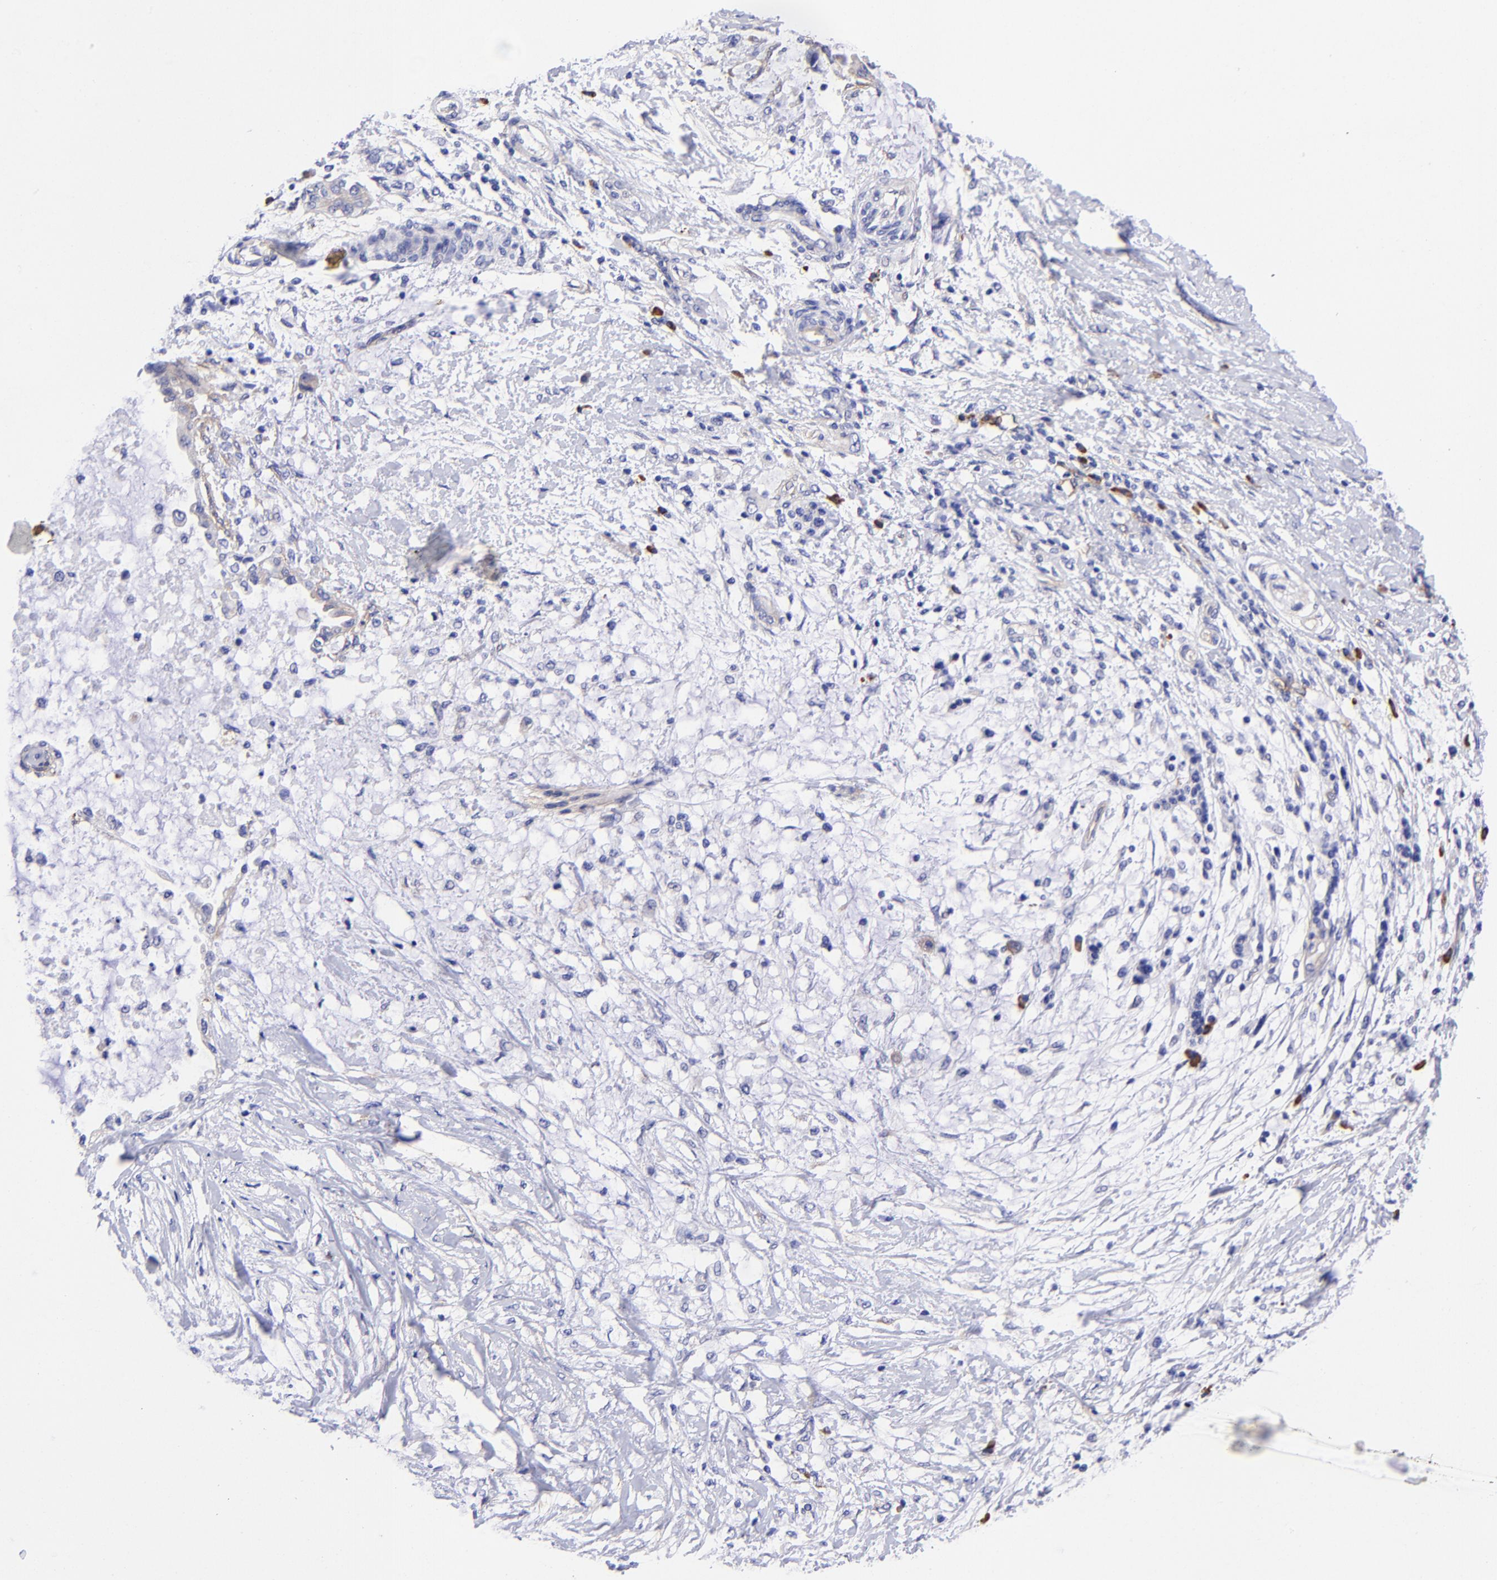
{"staining": {"intensity": "weak", "quantity": "<25%", "location": "cytoplasmic/membranous"}, "tissue": "pancreatic cancer", "cell_type": "Tumor cells", "image_type": "cancer", "snomed": [{"axis": "morphology", "description": "Adenocarcinoma, NOS"}, {"axis": "topography", "description": "Pancreas"}], "caption": "Image shows no significant protein staining in tumor cells of pancreatic cancer.", "gene": "PPFIBP1", "patient": {"sex": "female", "age": 64}}